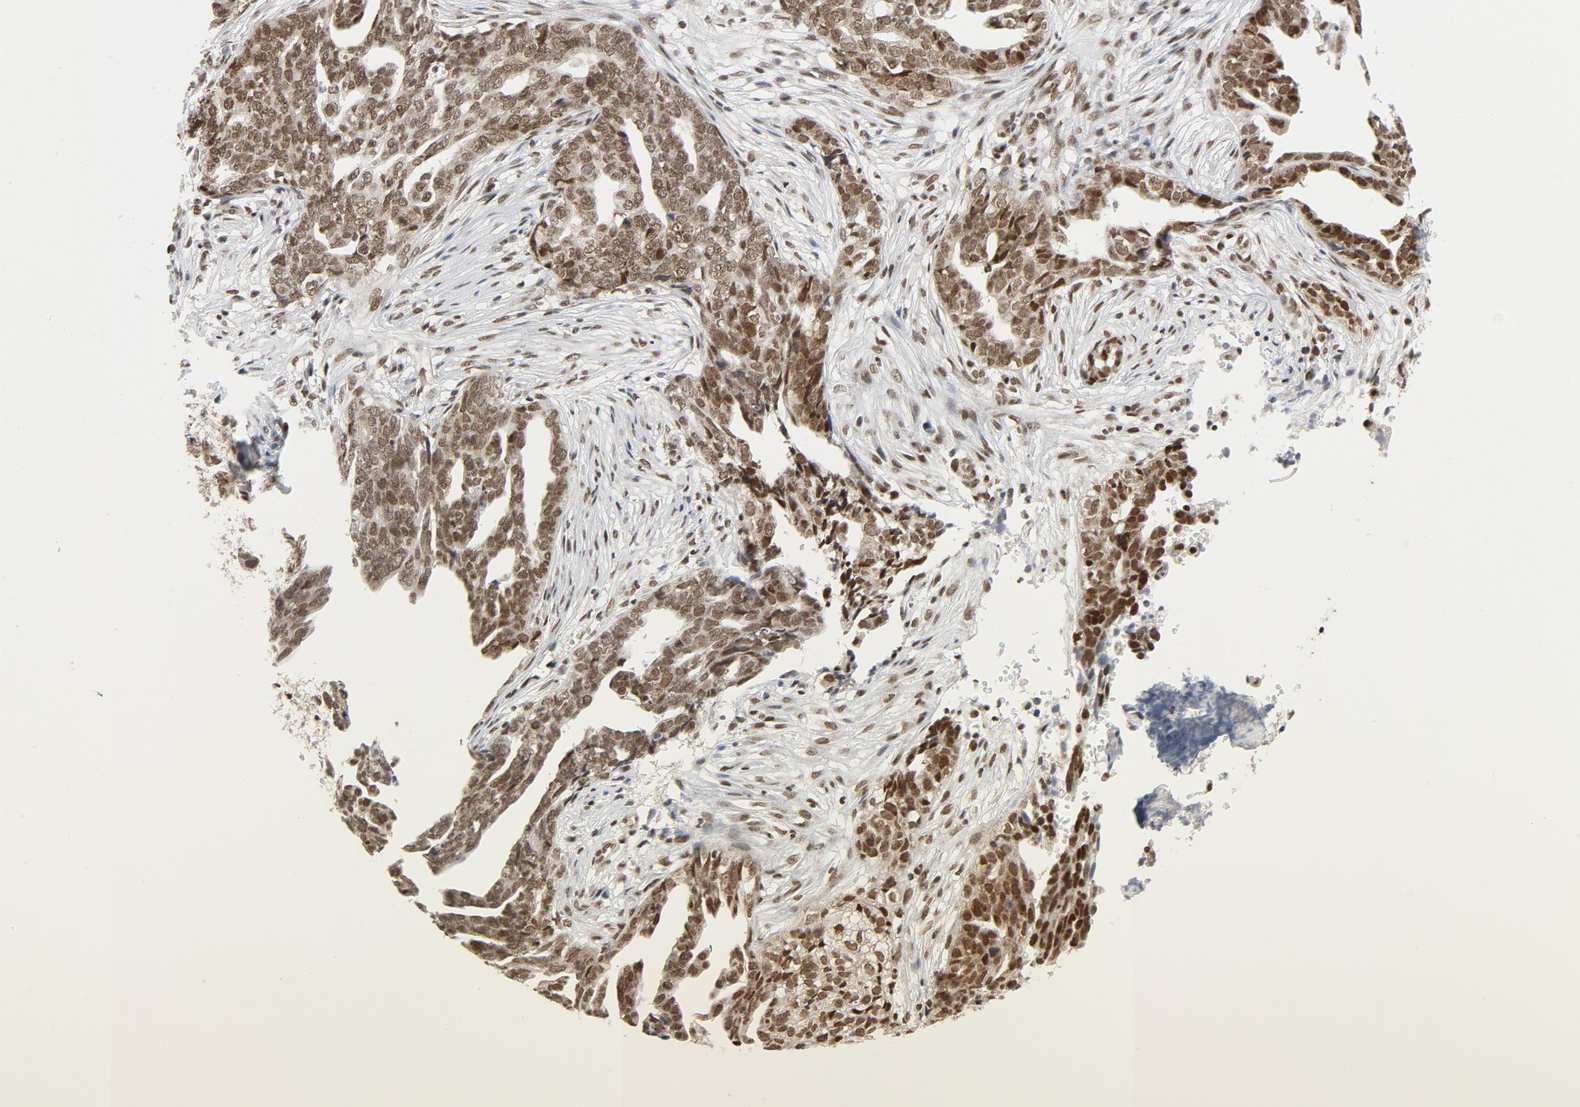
{"staining": {"intensity": "moderate", "quantity": ">75%", "location": "nuclear"}, "tissue": "ovarian cancer", "cell_type": "Tumor cells", "image_type": "cancer", "snomed": [{"axis": "morphology", "description": "Normal tissue, NOS"}, {"axis": "morphology", "description": "Cystadenocarcinoma, serous, NOS"}, {"axis": "topography", "description": "Fallopian tube"}, {"axis": "topography", "description": "Ovary"}], "caption": "Ovarian cancer (serous cystadenocarcinoma) stained with IHC displays moderate nuclear staining in approximately >75% of tumor cells.", "gene": "ERCC1", "patient": {"sex": "female", "age": 56}}